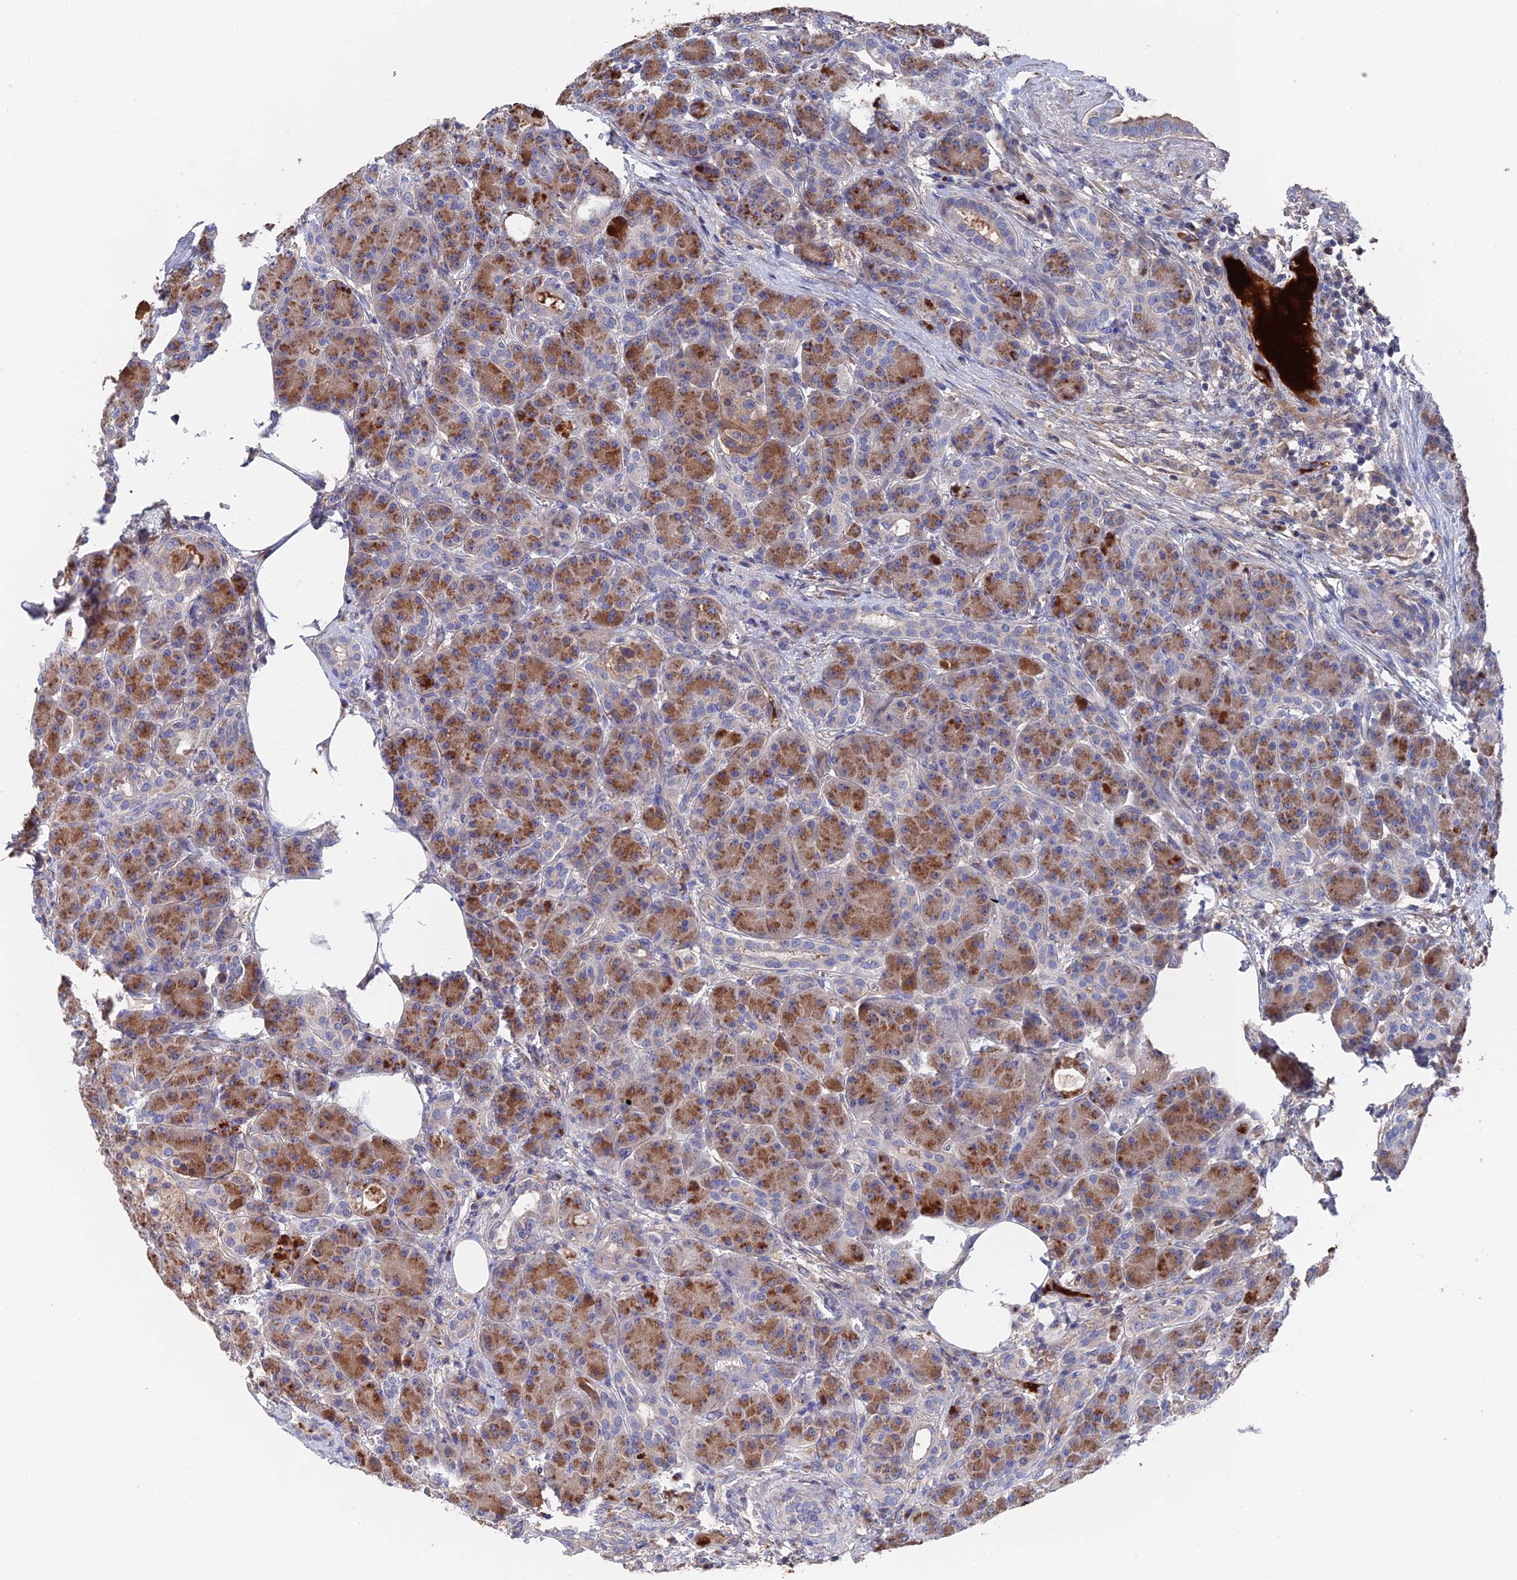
{"staining": {"intensity": "moderate", "quantity": ">75%", "location": "cytoplasmic/membranous"}, "tissue": "pancreas", "cell_type": "Exocrine glandular cells", "image_type": "normal", "snomed": [{"axis": "morphology", "description": "Normal tissue, NOS"}, {"axis": "topography", "description": "Pancreas"}], "caption": "Normal pancreas displays moderate cytoplasmic/membranous expression in about >75% of exocrine glandular cells, visualized by immunohistochemistry.", "gene": "HPF1", "patient": {"sex": "male", "age": 63}}